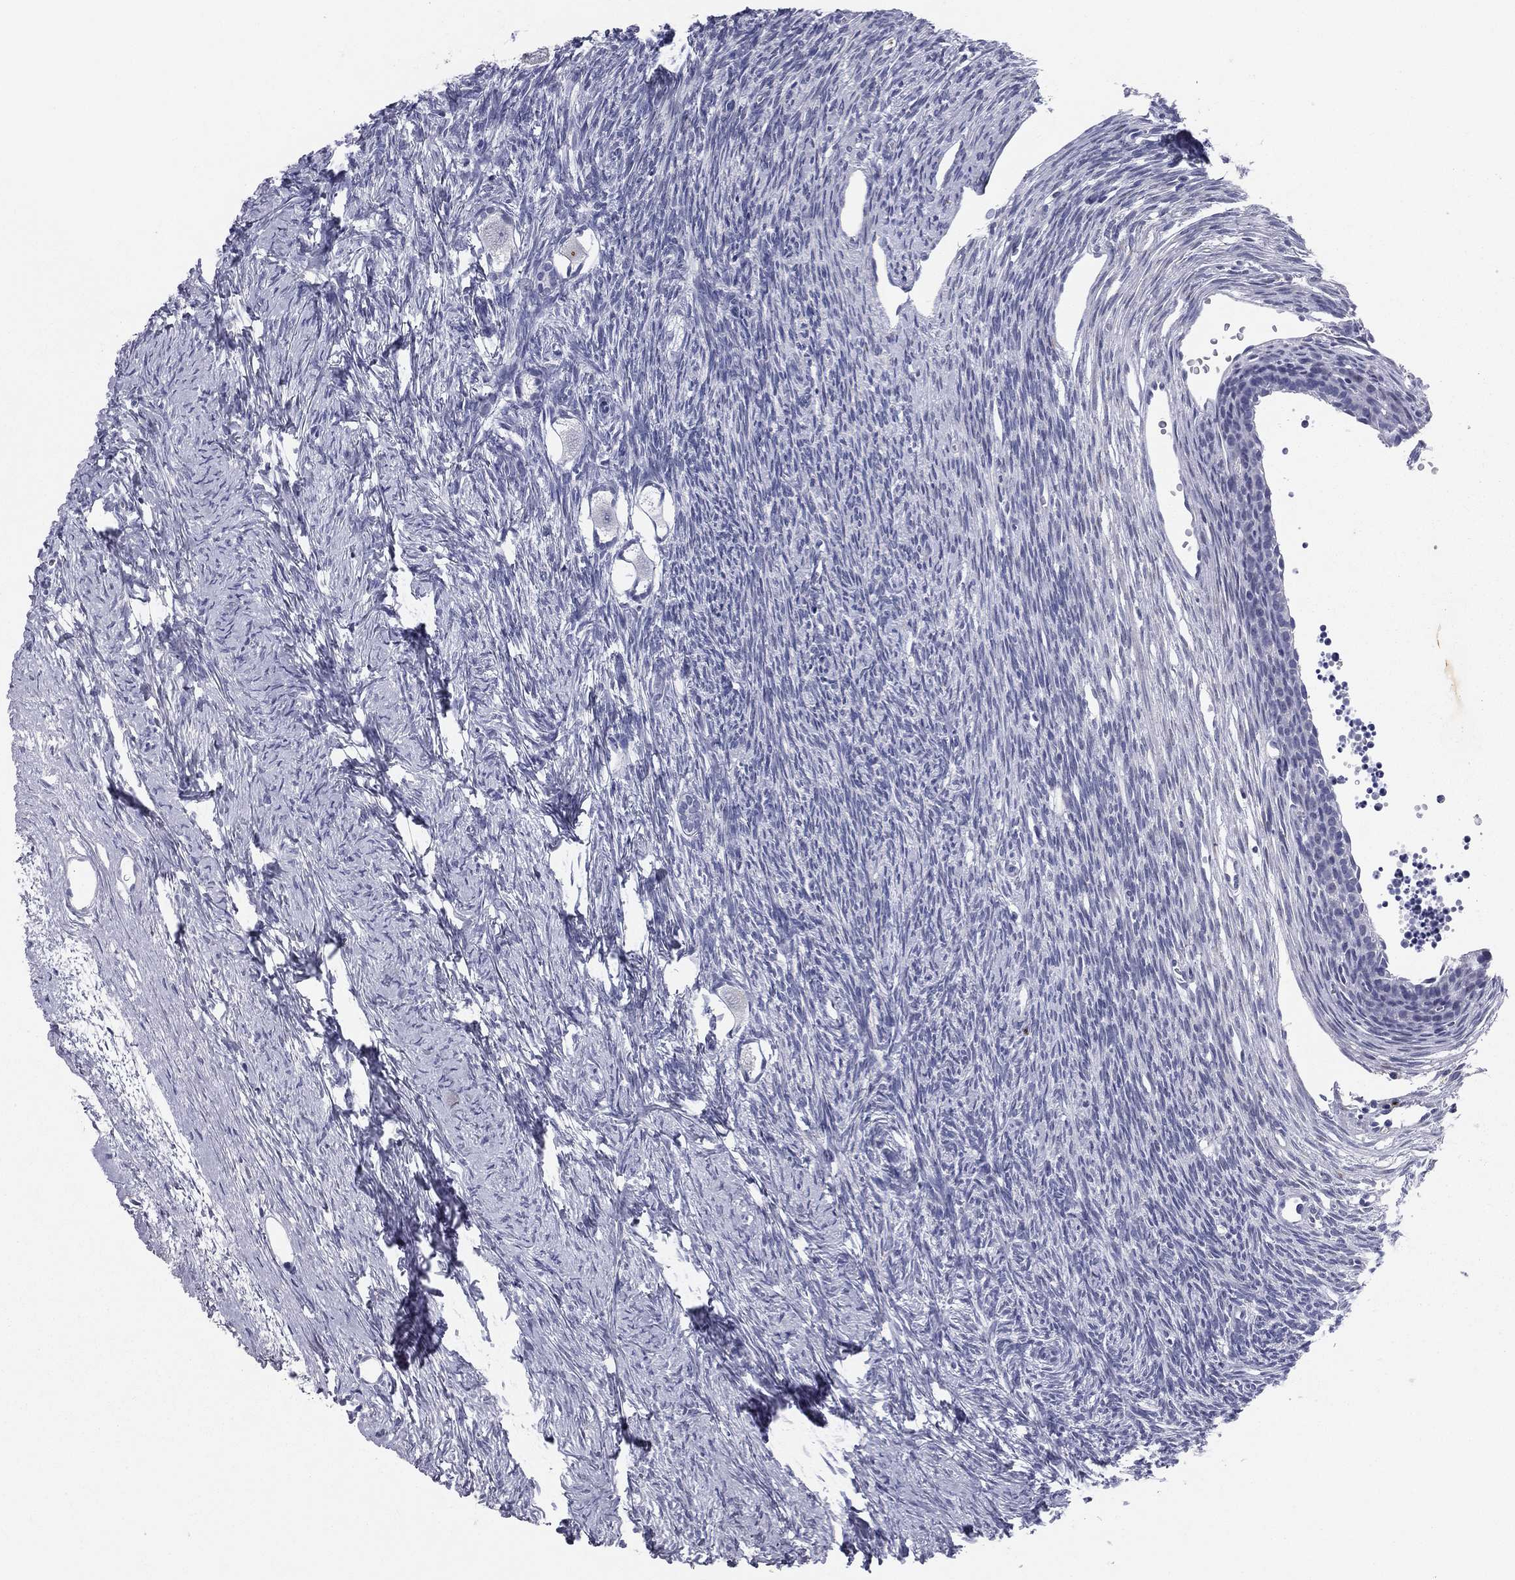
{"staining": {"intensity": "negative", "quantity": "none", "location": "none"}, "tissue": "ovary", "cell_type": "Follicle cells", "image_type": "normal", "snomed": [{"axis": "morphology", "description": "Normal tissue, NOS"}, {"axis": "topography", "description": "Ovary"}], "caption": "The histopathology image shows no staining of follicle cells in unremarkable ovary.", "gene": "HLA", "patient": {"sex": "female", "age": 27}}